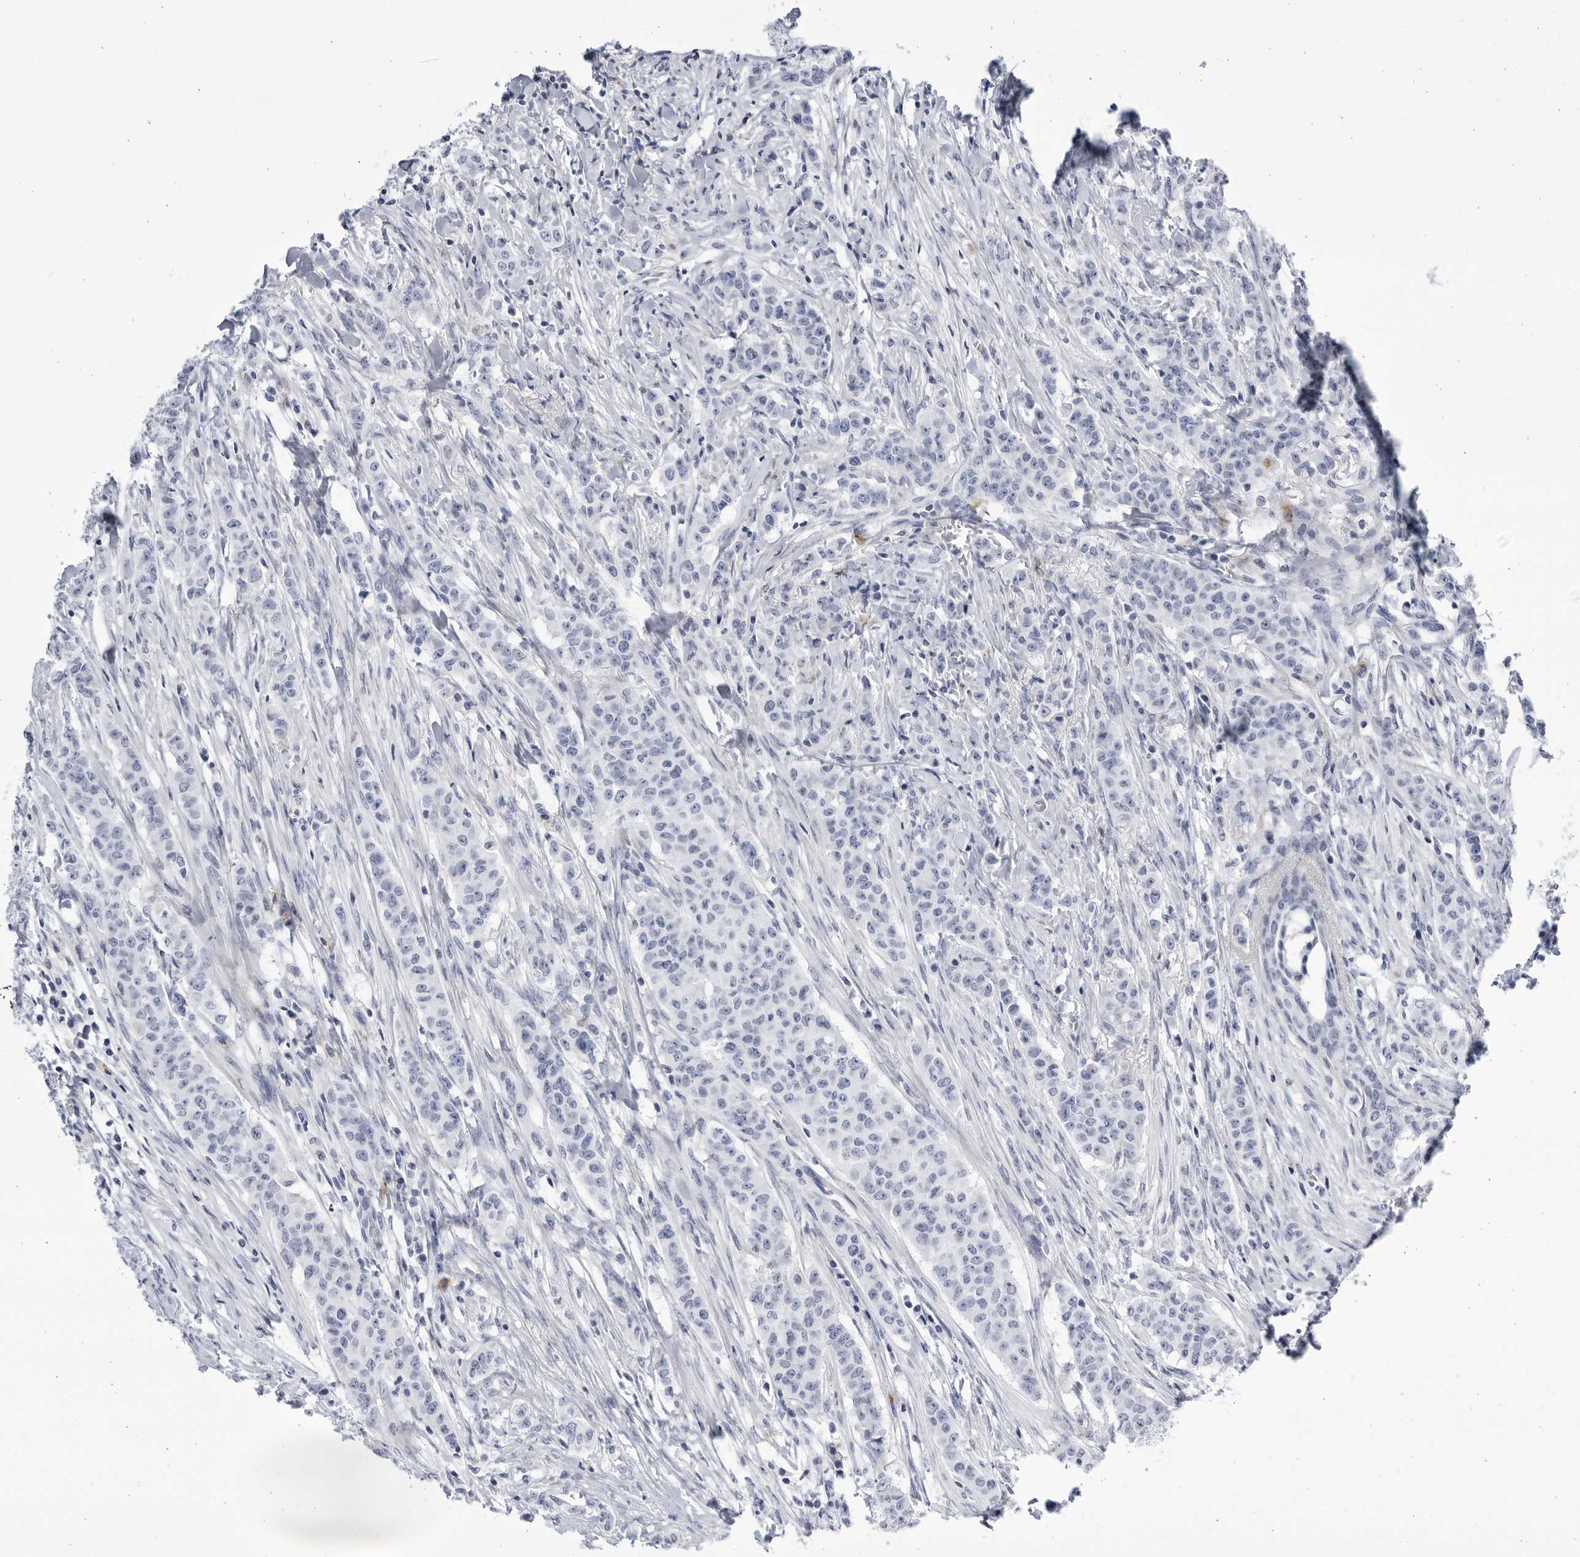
{"staining": {"intensity": "negative", "quantity": "none", "location": "none"}, "tissue": "breast cancer", "cell_type": "Tumor cells", "image_type": "cancer", "snomed": [{"axis": "morphology", "description": "Duct carcinoma"}, {"axis": "topography", "description": "Breast"}], "caption": "The histopathology image shows no staining of tumor cells in breast cancer (intraductal carcinoma). (DAB immunohistochemistry, high magnification).", "gene": "CCDC181", "patient": {"sex": "female", "age": 40}}